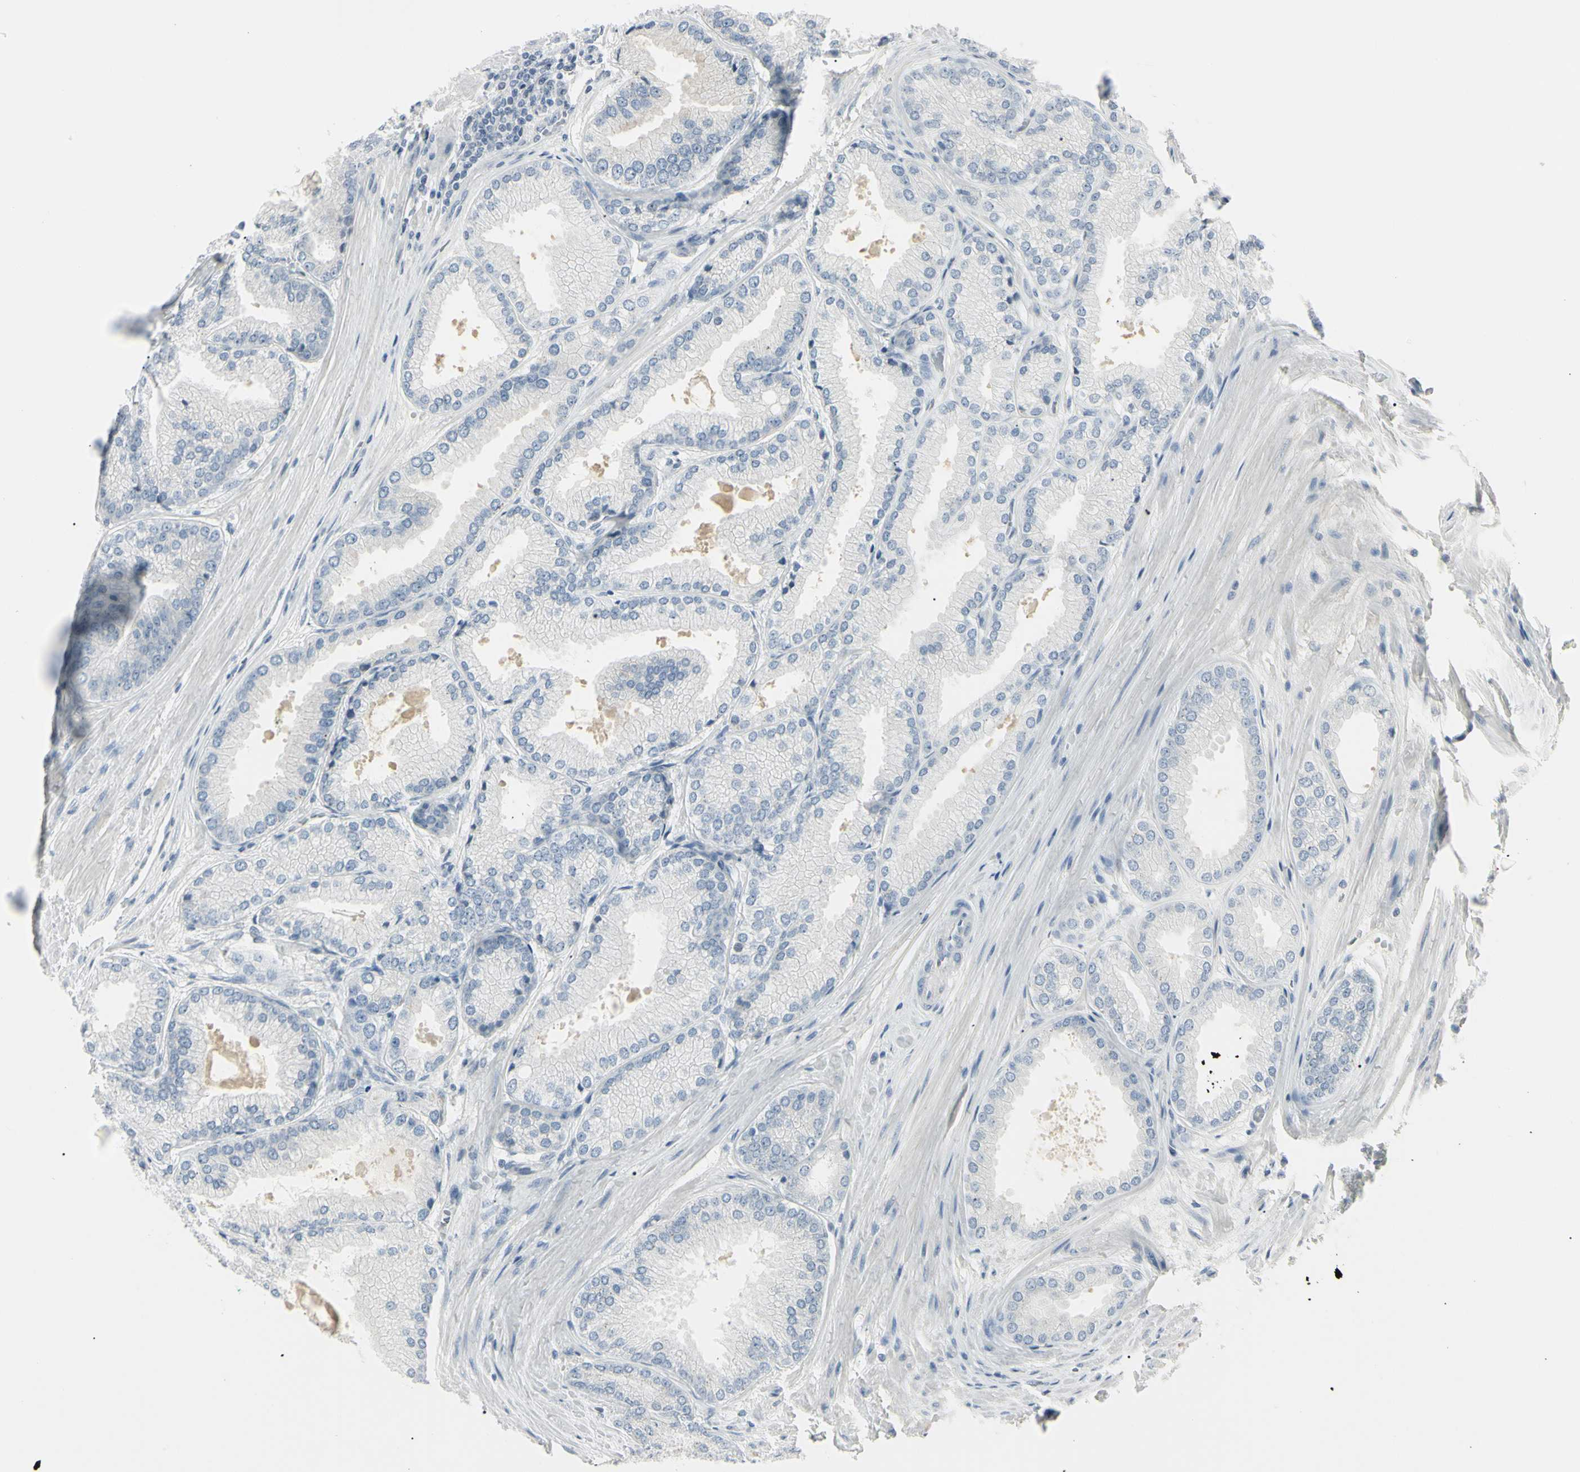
{"staining": {"intensity": "negative", "quantity": "none", "location": "none"}, "tissue": "prostate cancer", "cell_type": "Tumor cells", "image_type": "cancer", "snomed": [{"axis": "morphology", "description": "Adenocarcinoma, High grade"}, {"axis": "topography", "description": "Prostate"}], "caption": "Immunohistochemistry (IHC) of human prostate cancer (high-grade adenocarcinoma) reveals no expression in tumor cells.", "gene": "PIP", "patient": {"sex": "male", "age": 59}}